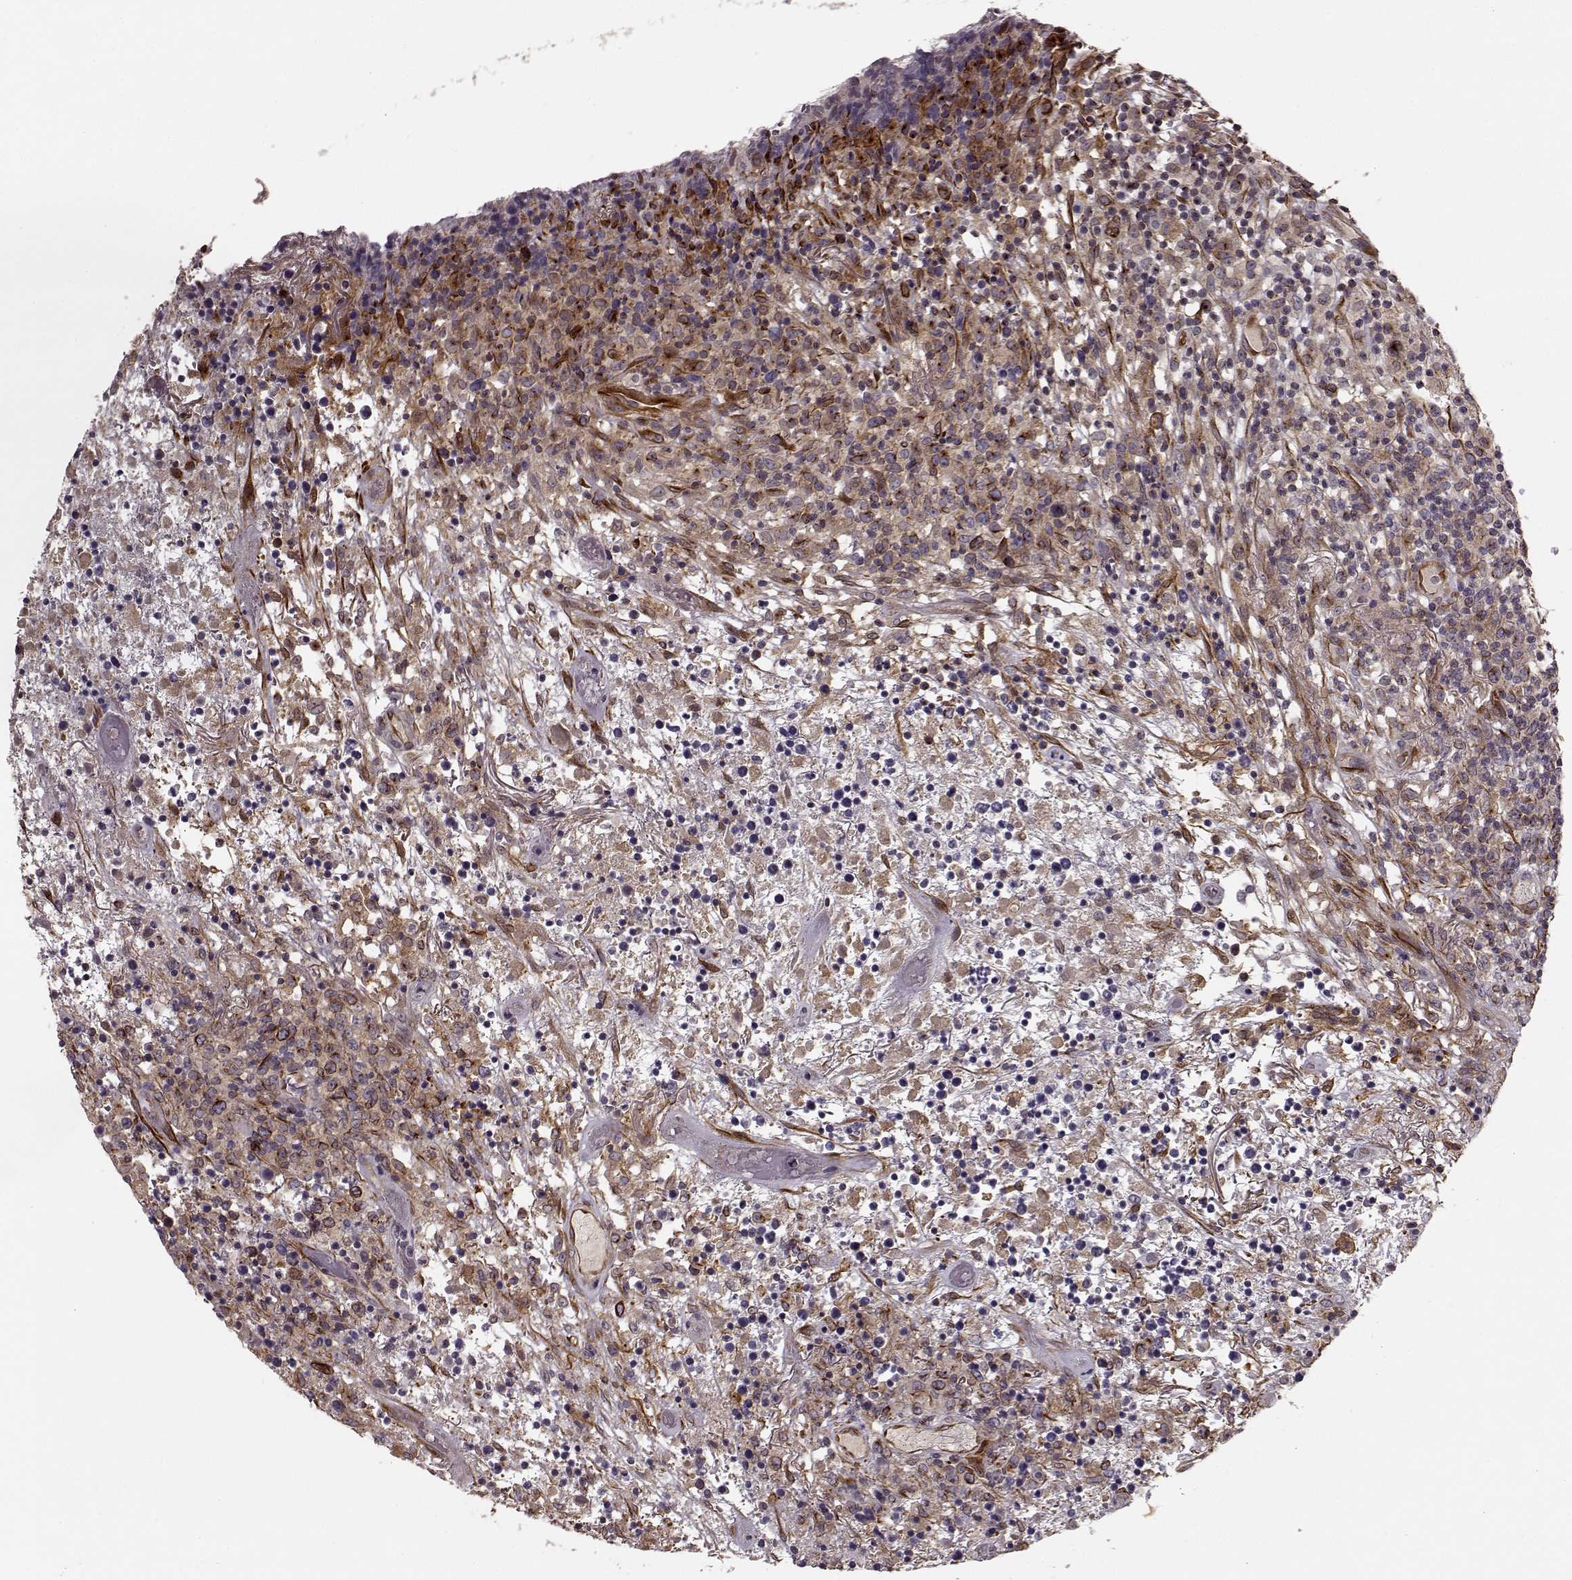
{"staining": {"intensity": "weak", "quantity": ">75%", "location": "cytoplasmic/membranous"}, "tissue": "lymphoma", "cell_type": "Tumor cells", "image_type": "cancer", "snomed": [{"axis": "morphology", "description": "Malignant lymphoma, non-Hodgkin's type, High grade"}, {"axis": "topography", "description": "Lung"}], "caption": "Immunohistochemical staining of human malignant lymphoma, non-Hodgkin's type (high-grade) displays low levels of weak cytoplasmic/membranous expression in approximately >75% of tumor cells. Immunohistochemistry (ihc) stains the protein of interest in brown and the nuclei are stained blue.", "gene": "MTR", "patient": {"sex": "male", "age": 79}}